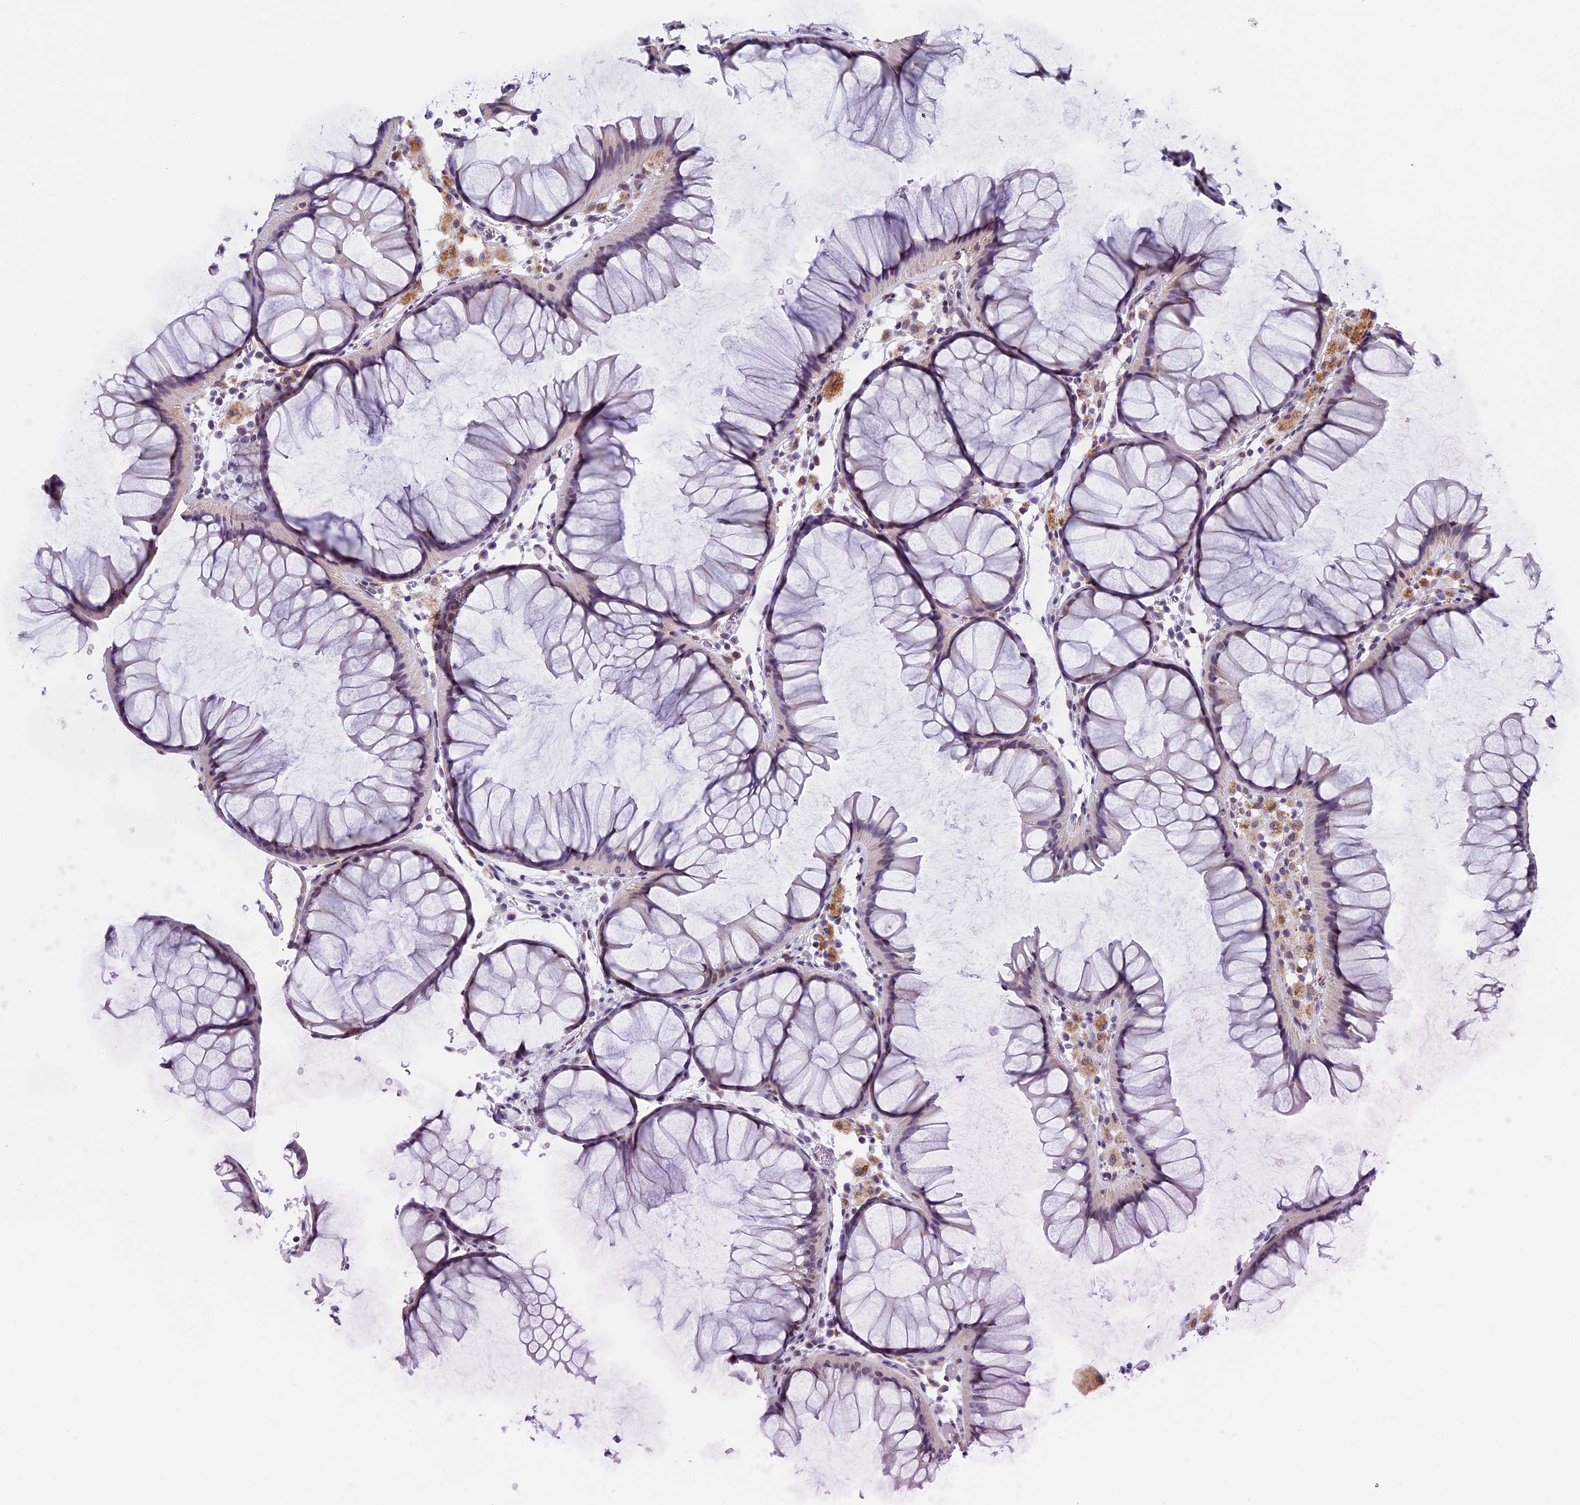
{"staining": {"intensity": "weak", "quantity": "25%-75%", "location": "cytoplasmic/membranous,nuclear"}, "tissue": "colon", "cell_type": "Glandular cells", "image_type": "normal", "snomed": [{"axis": "morphology", "description": "Normal tissue, NOS"}, {"axis": "topography", "description": "Colon"}], "caption": "A brown stain labels weak cytoplasmic/membranous,nuclear positivity of a protein in glandular cells of unremarkable human colon. Using DAB (brown) and hematoxylin (blue) stains, captured at high magnification using brightfield microscopy.", "gene": "ZNF317", "patient": {"sex": "female", "age": 82}}